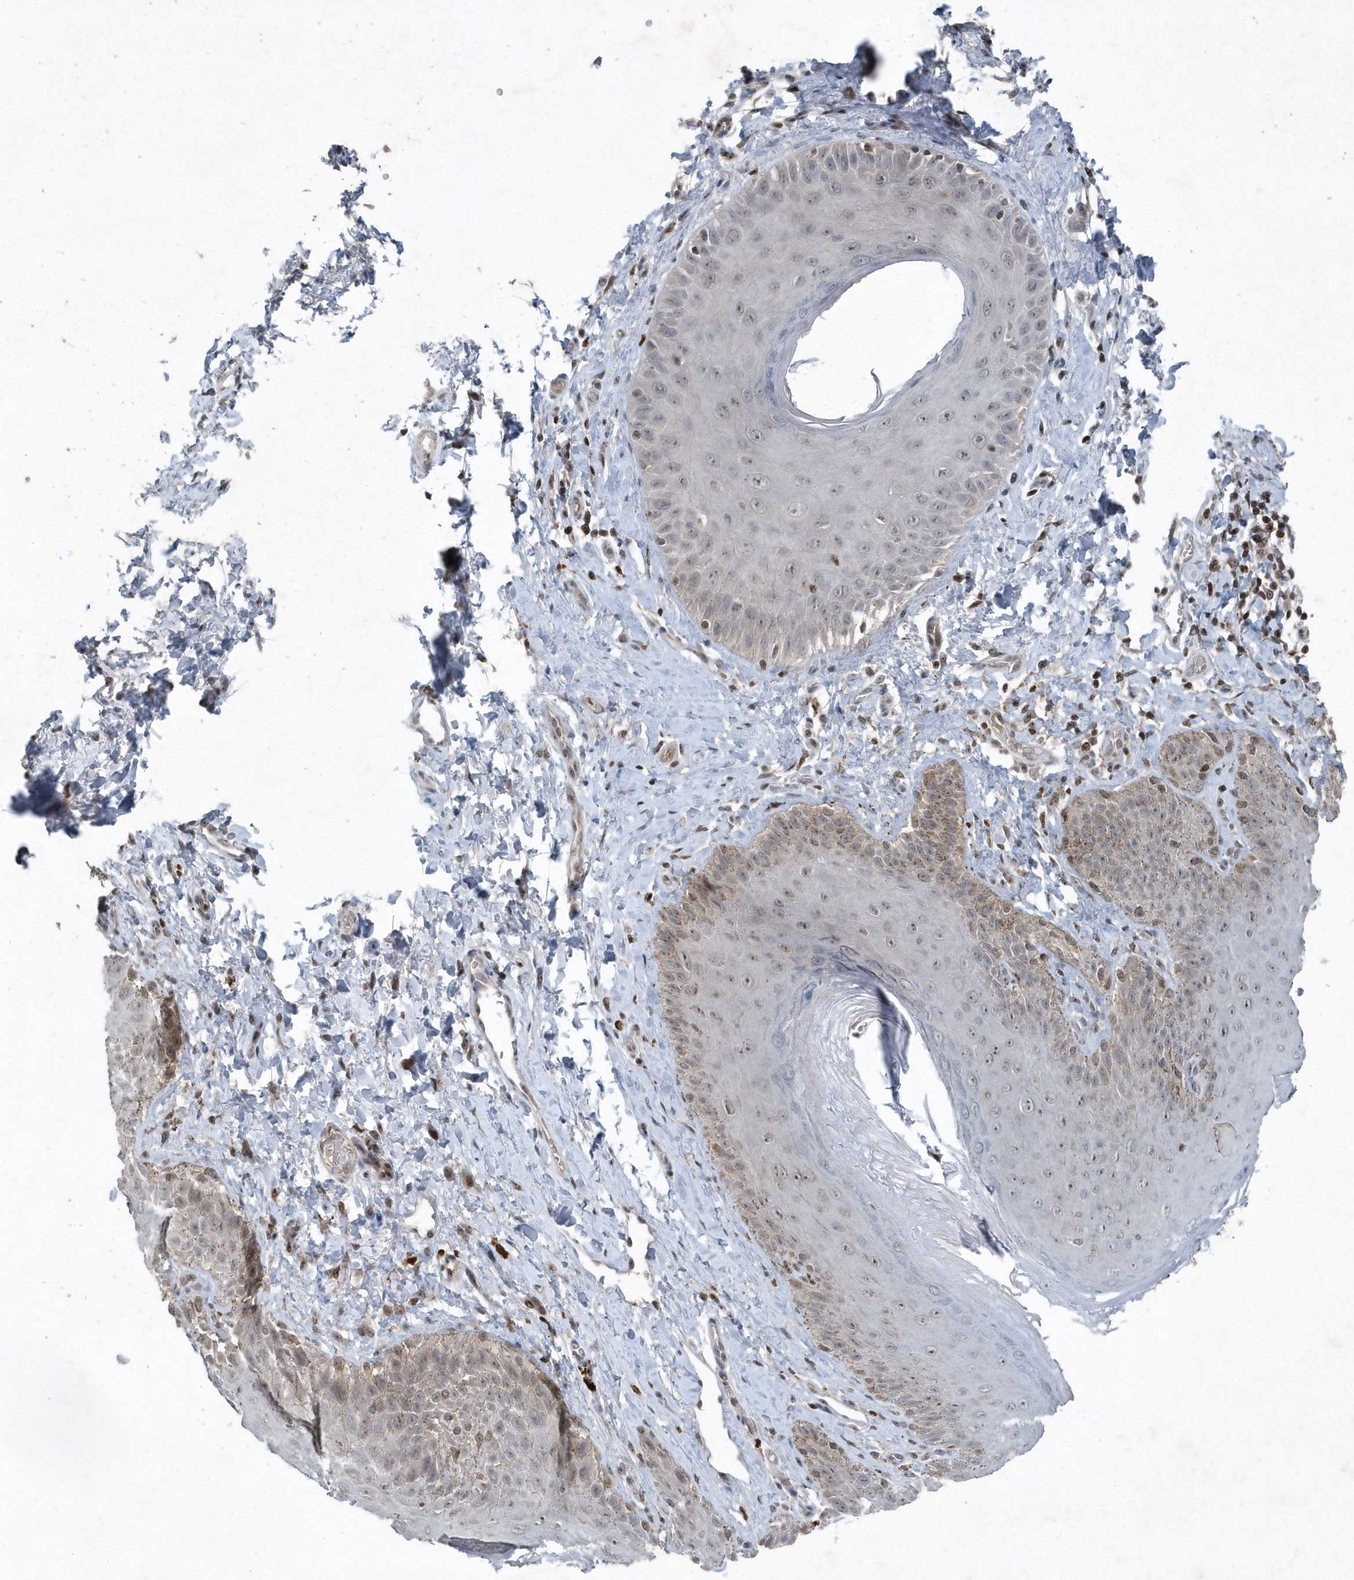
{"staining": {"intensity": "weak", "quantity": "25%-75%", "location": "cytoplasmic/membranous,nuclear"}, "tissue": "skin", "cell_type": "Epidermal cells", "image_type": "normal", "snomed": [{"axis": "morphology", "description": "Normal tissue, NOS"}, {"axis": "topography", "description": "Anal"}], "caption": "High-power microscopy captured an immunohistochemistry photomicrograph of normal skin, revealing weak cytoplasmic/membranous,nuclear positivity in about 25%-75% of epidermal cells. The staining is performed using DAB (3,3'-diaminobenzidine) brown chromogen to label protein expression. The nuclei are counter-stained blue using hematoxylin.", "gene": "QTRT2", "patient": {"sex": "male", "age": 44}}